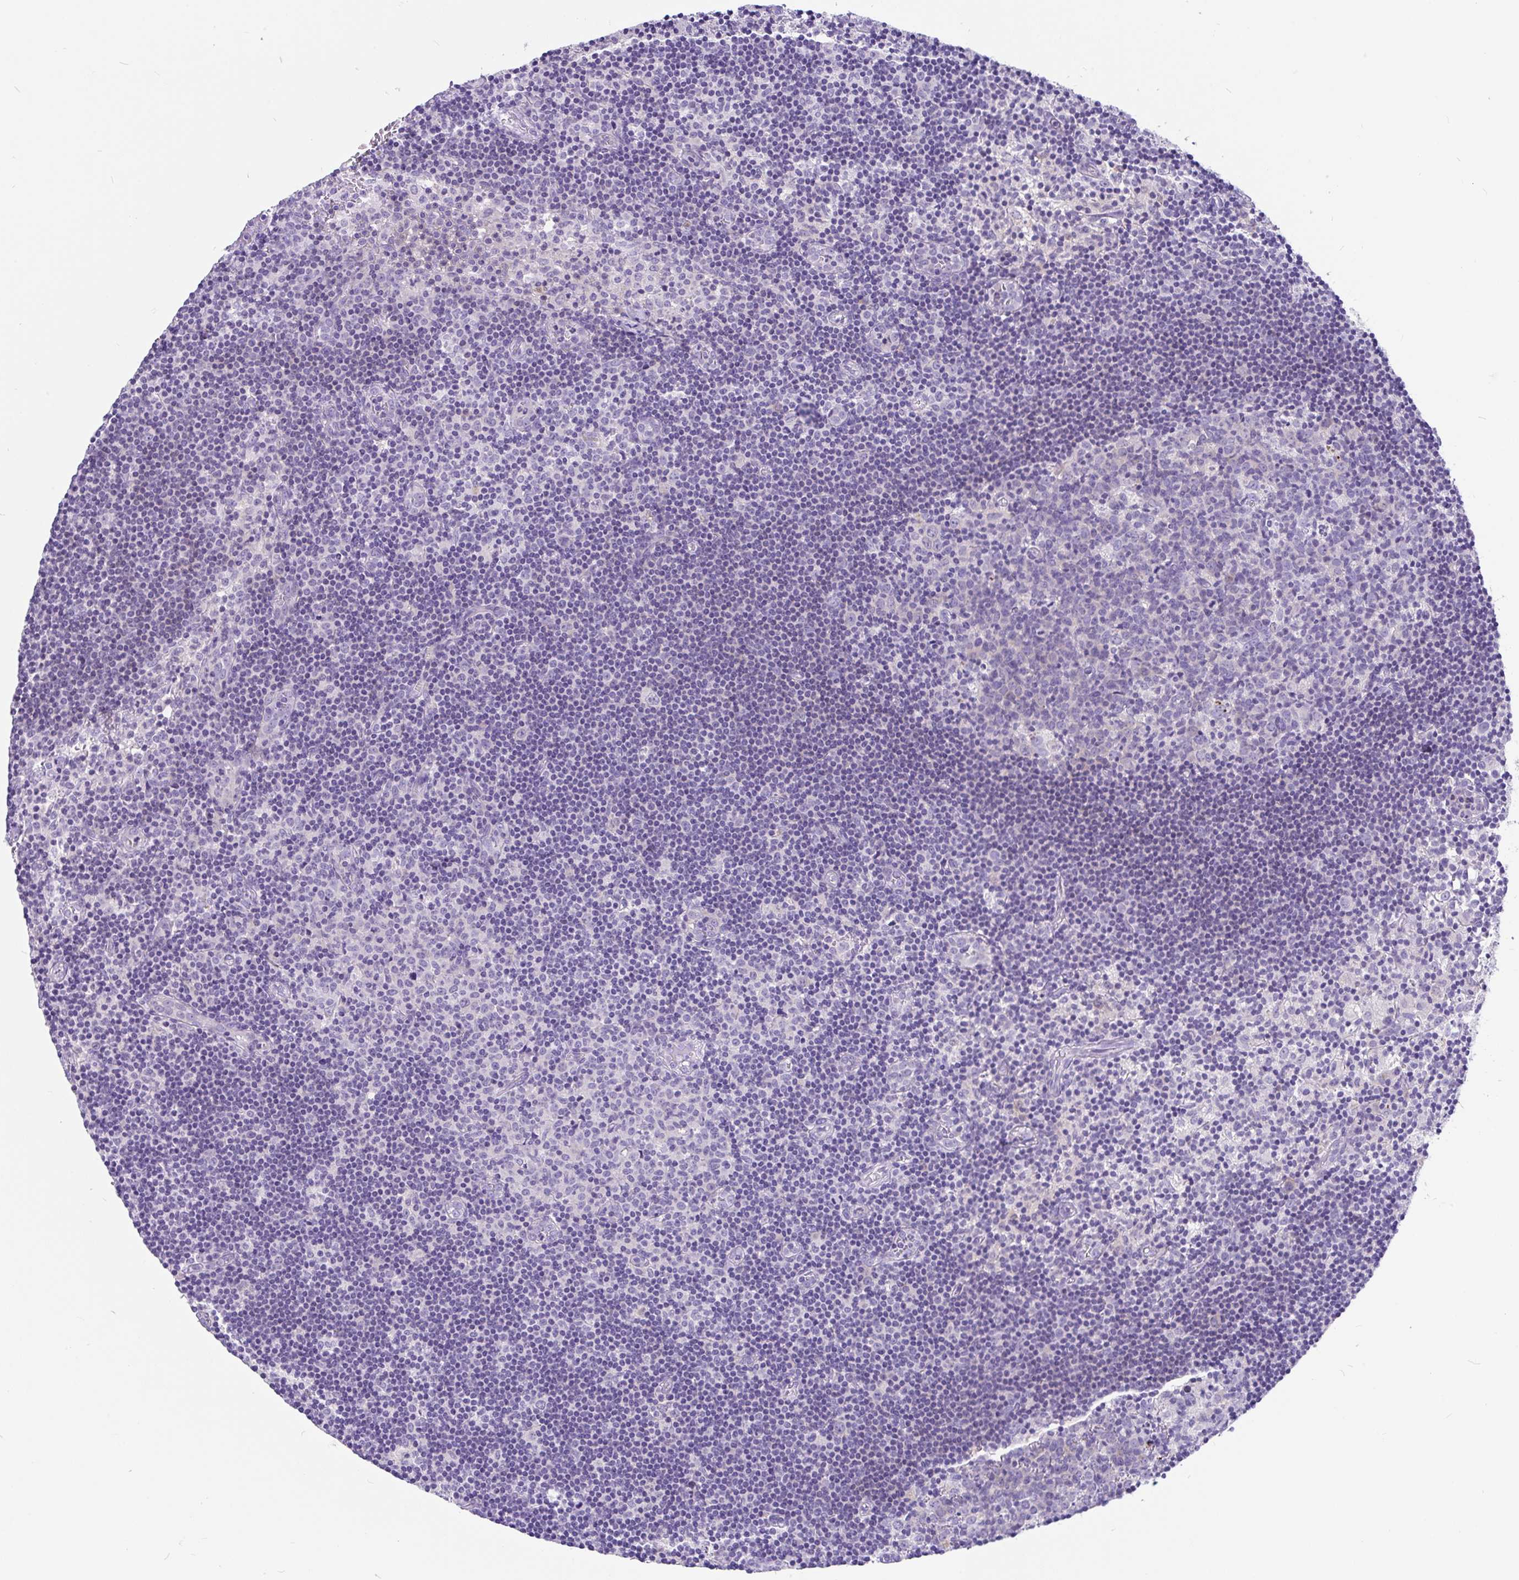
{"staining": {"intensity": "negative", "quantity": "none", "location": "none"}, "tissue": "lymph node", "cell_type": "Germinal center cells", "image_type": "normal", "snomed": [{"axis": "morphology", "description": "Normal tissue, NOS"}, {"axis": "topography", "description": "Lymph node"}], "caption": "There is no significant expression in germinal center cells of lymph node.", "gene": "KIAA2013", "patient": {"sex": "female", "age": 45}}